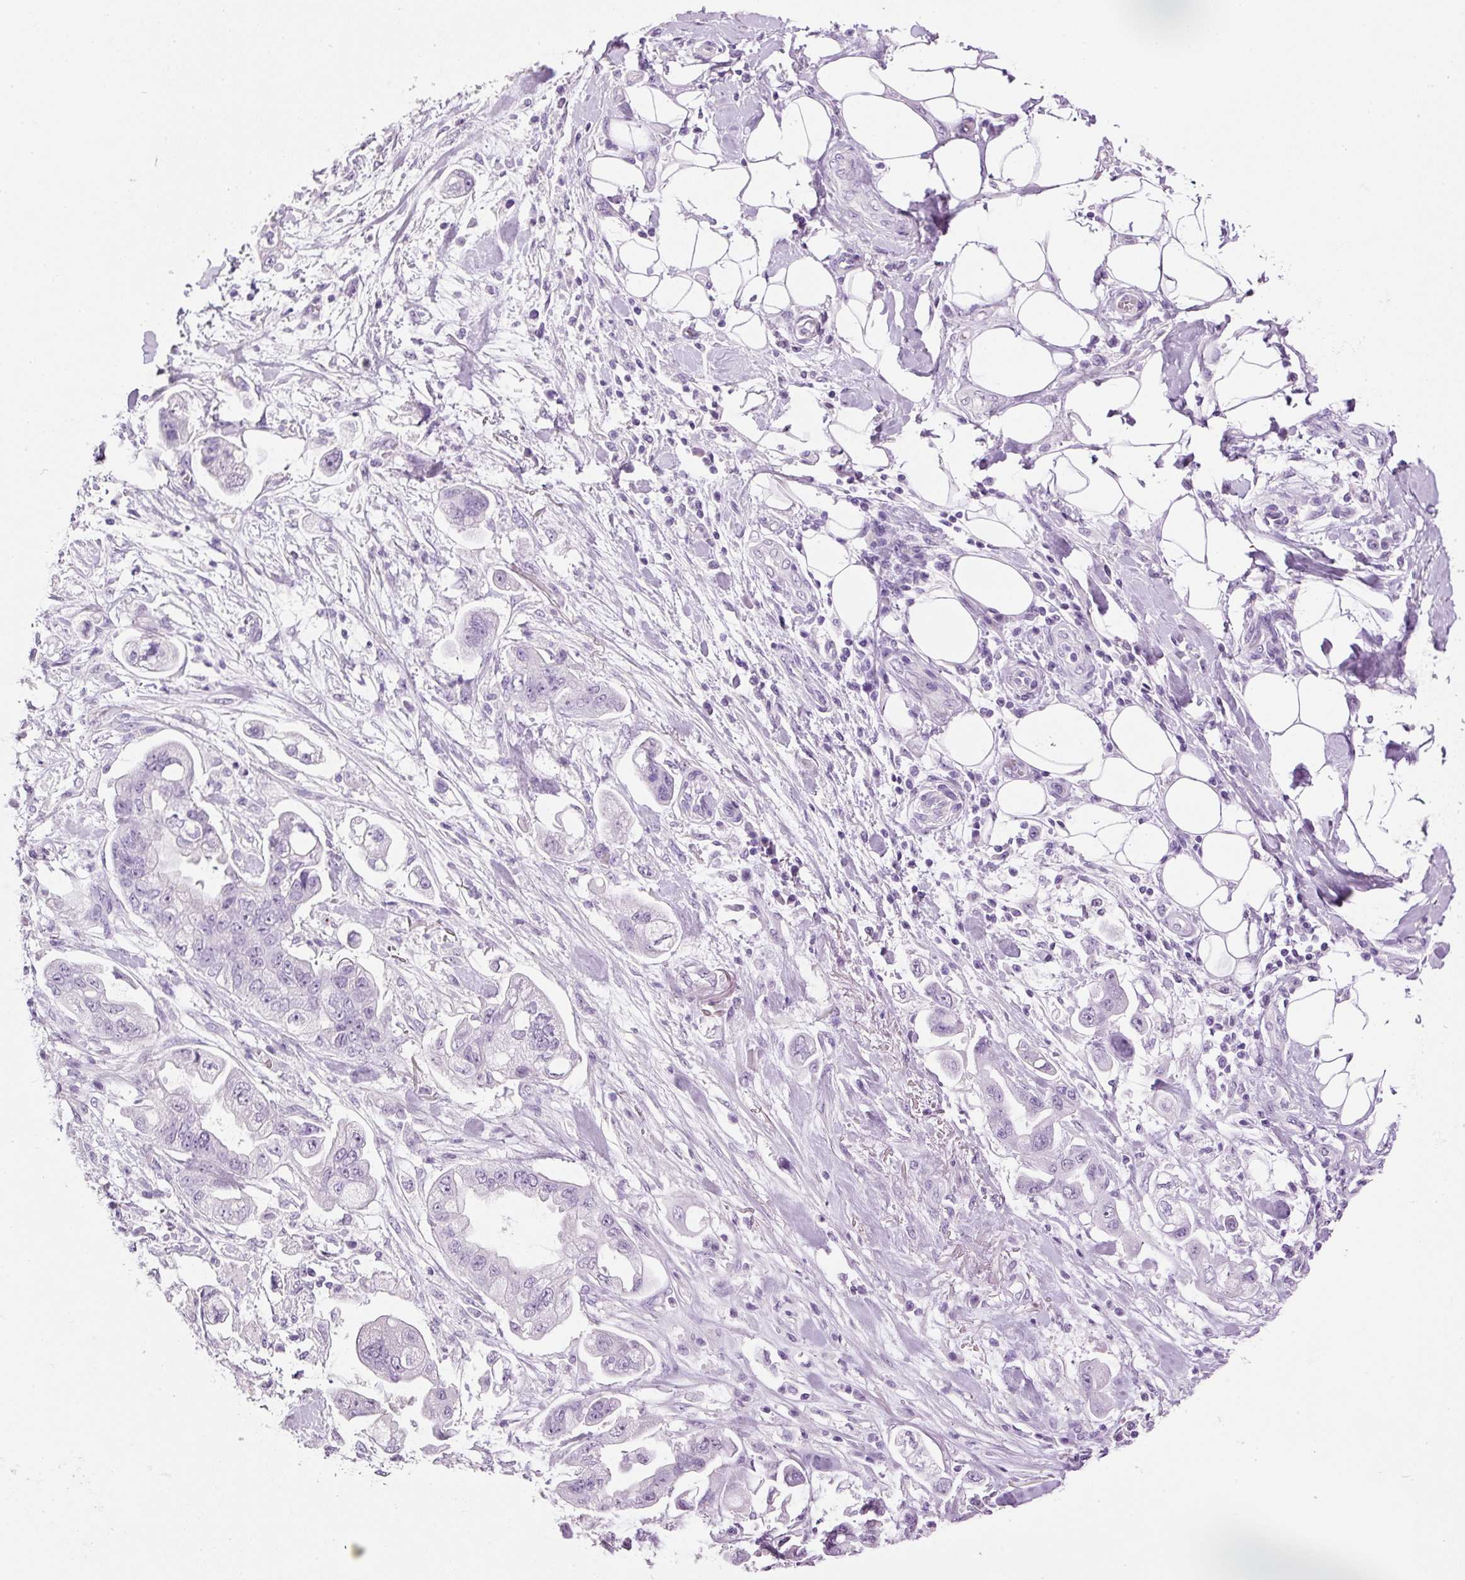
{"staining": {"intensity": "negative", "quantity": "none", "location": "none"}, "tissue": "stomach cancer", "cell_type": "Tumor cells", "image_type": "cancer", "snomed": [{"axis": "morphology", "description": "Adenocarcinoma, NOS"}, {"axis": "topography", "description": "Stomach"}], "caption": "An image of human adenocarcinoma (stomach) is negative for staining in tumor cells.", "gene": "BSND", "patient": {"sex": "male", "age": 62}}